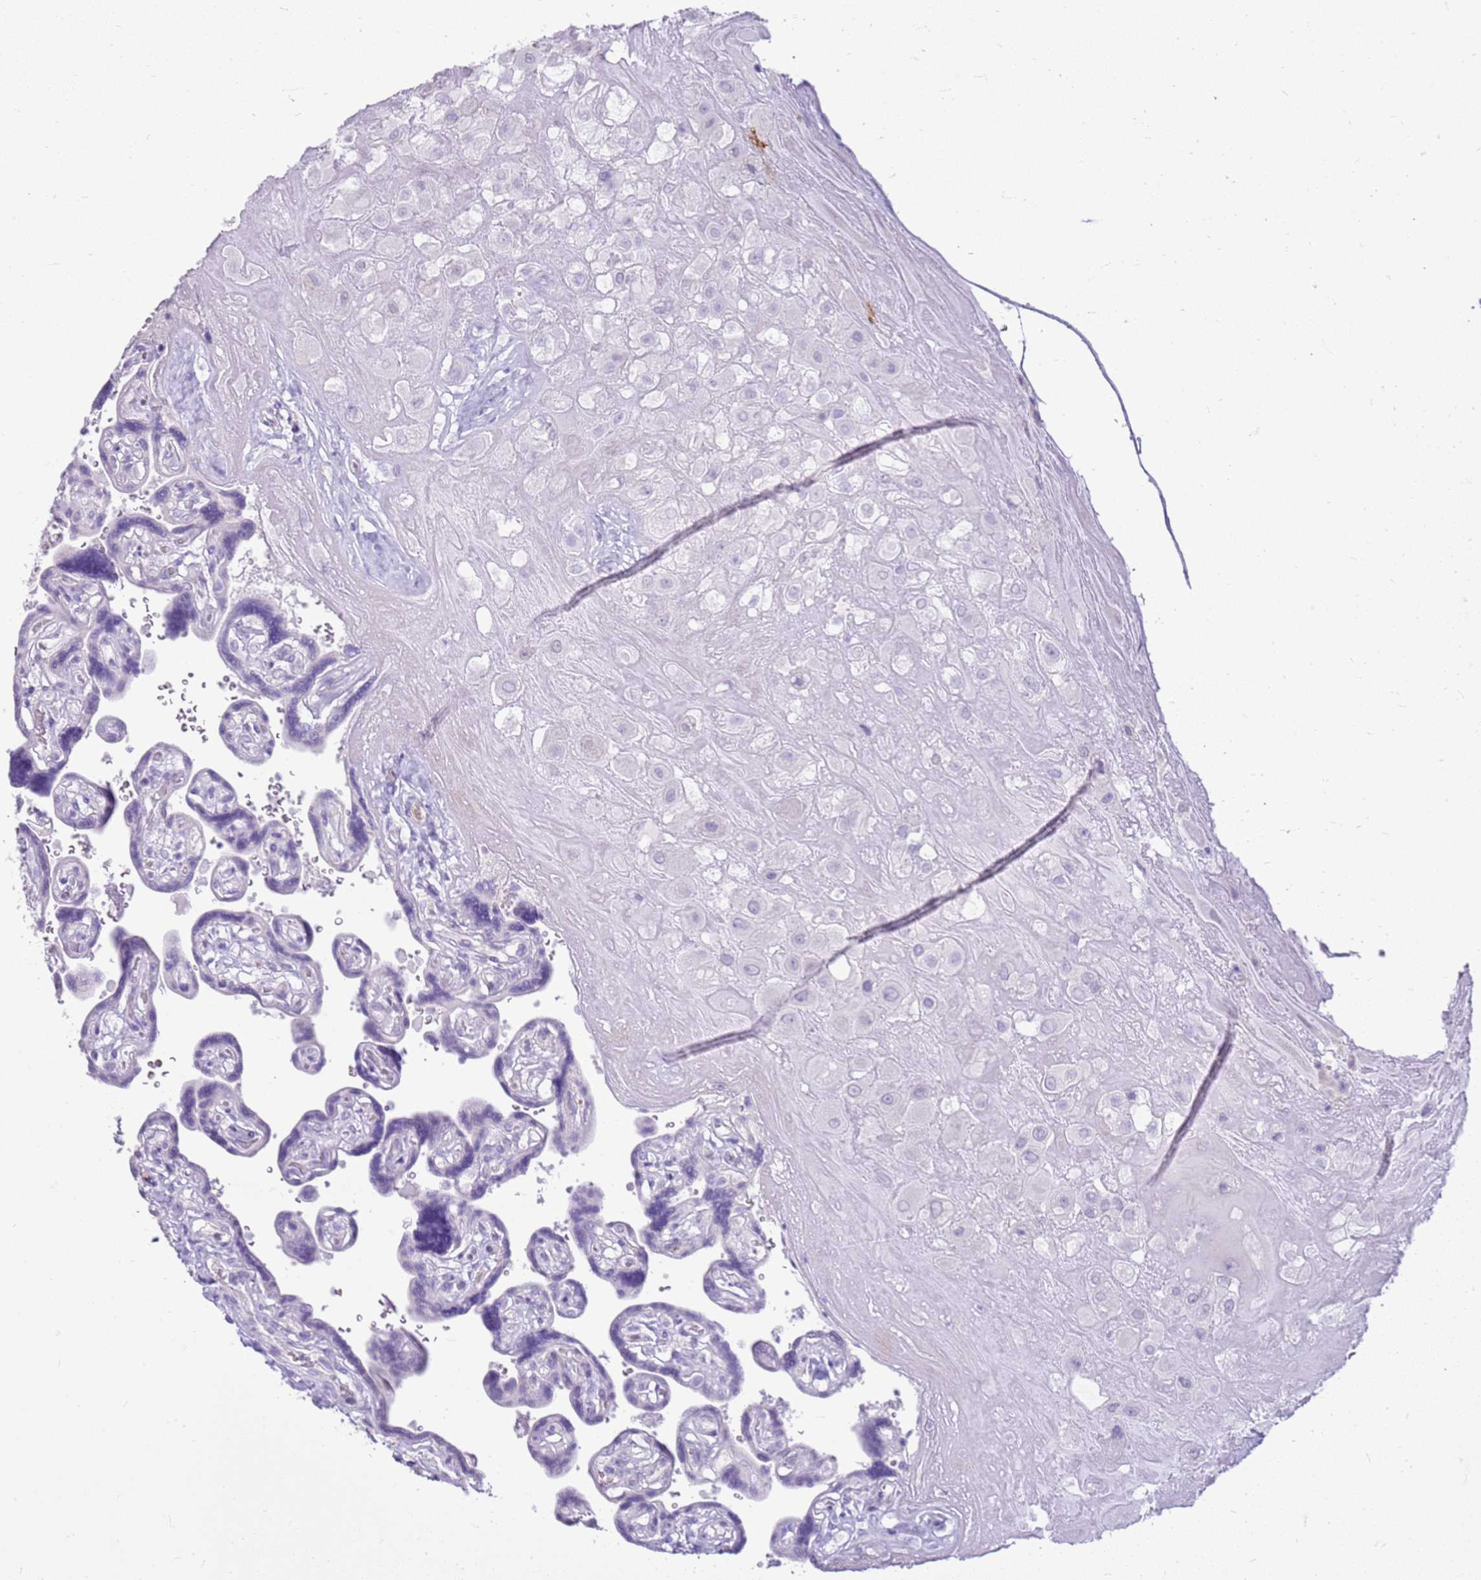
{"staining": {"intensity": "negative", "quantity": "none", "location": "none"}, "tissue": "placenta", "cell_type": "Decidual cells", "image_type": "normal", "snomed": [{"axis": "morphology", "description": "Normal tissue, NOS"}, {"axis": "topography", "description": "Placenta"}], "caption": "An image of placenta stained for a protein demonstrates no brown staining in decidual cells.", "gene": "SULT1E1", "patient": {"sex": "female", "age": 32}}